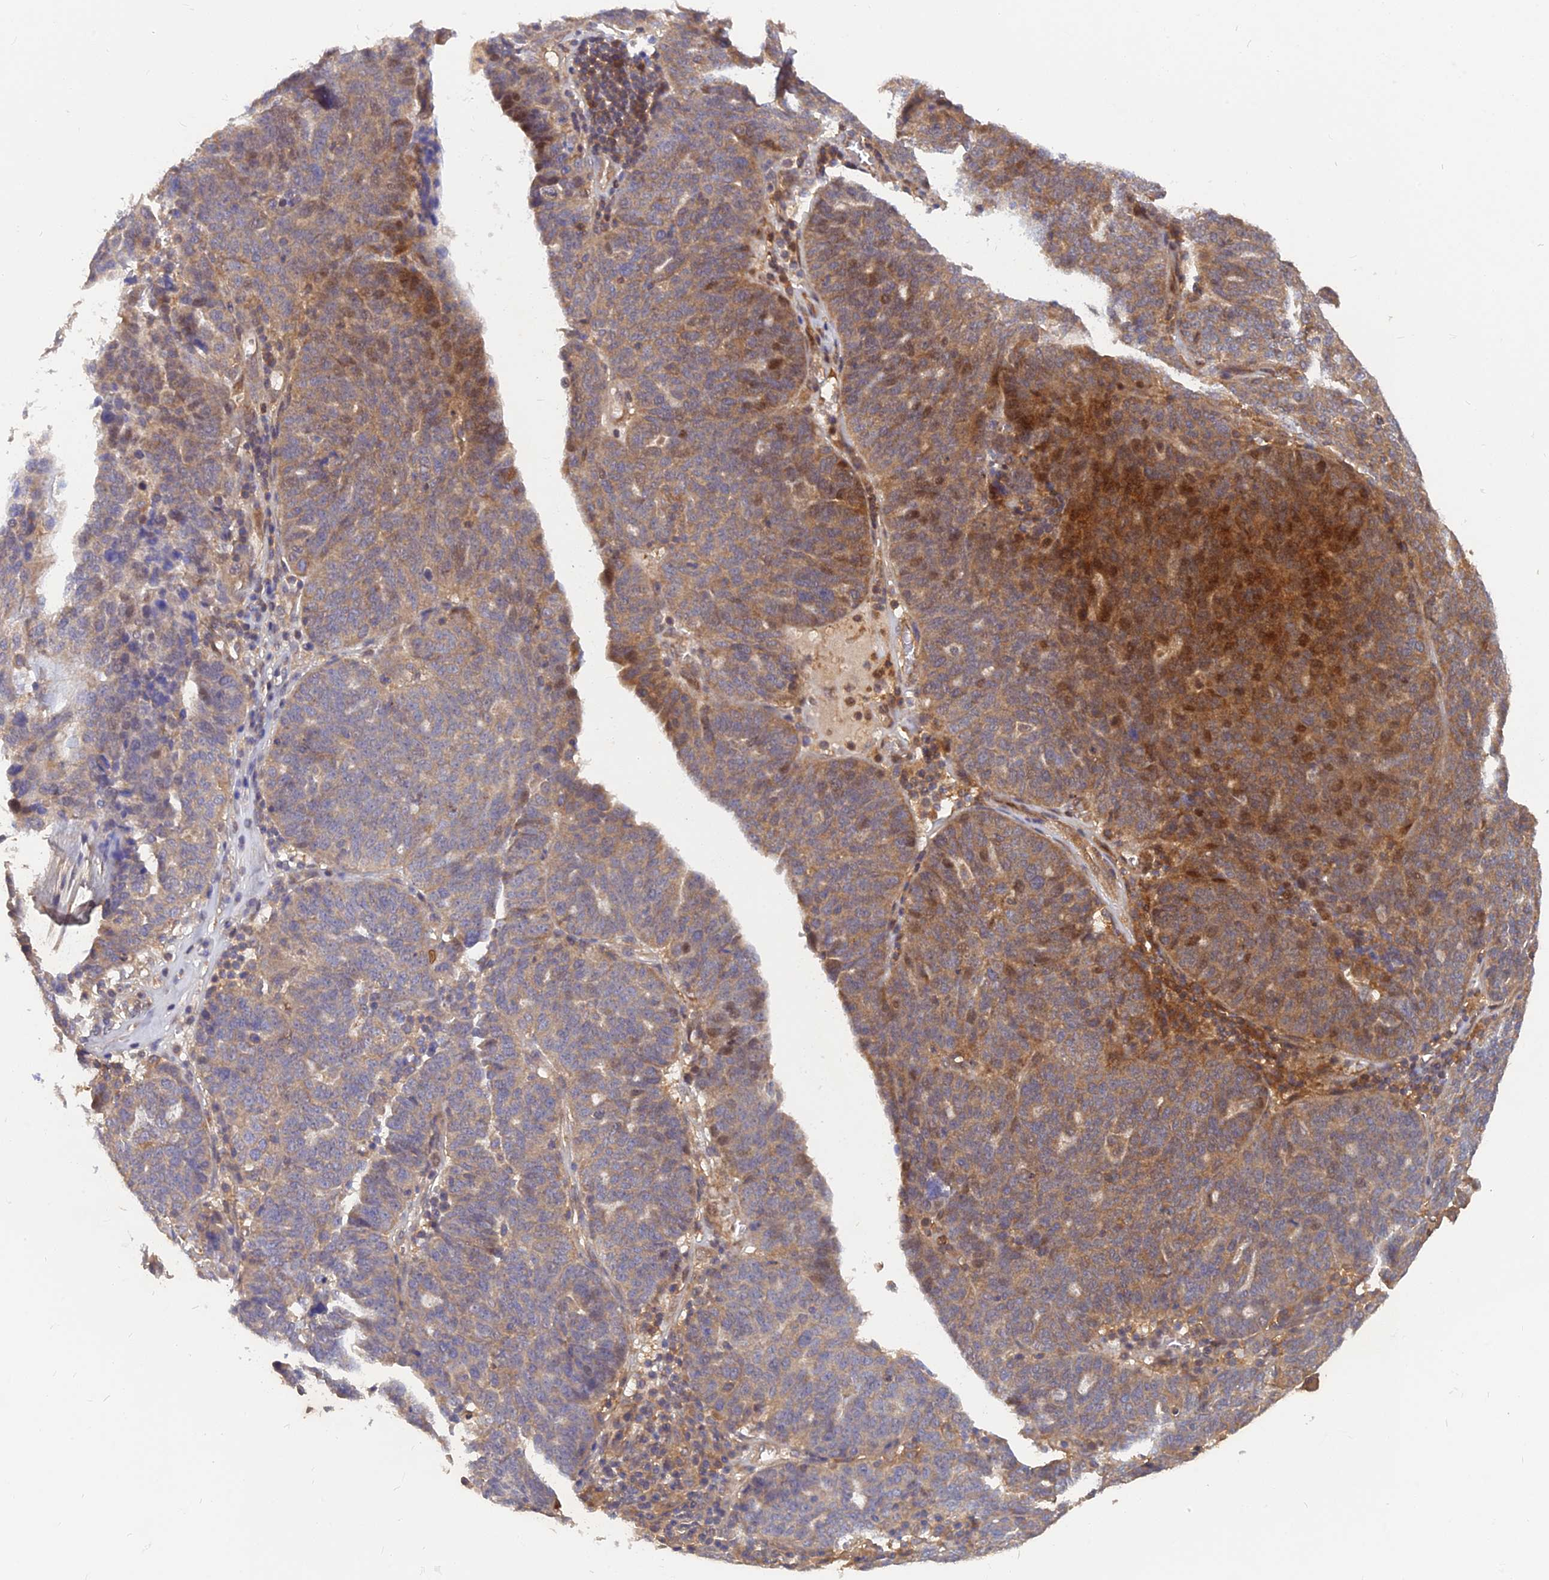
{"staining": {"intensity": "moderate", "quantity": "<25%", "location": "cytoplasmic/membranous,nuclear"}, "tissue": "ovarian cancer", "cell_type": "Tumor cells", "image_type": "cancer", "snomed": [{"axis": "morphology", "description": "Cystadenocarcinoma, serous, NOS"}, {"axis": "topography", "description": "Ovary"}], "caption": "Moderate cytoplasmic/membranous and nuclear positivity for a protein is present in about <25% of tumor cells of ovarian cancer (serous cystadenocarcinoma) using immunohistochemistry (IHC).", "gene": "ARL2BP", "patient": {"sex": "female", "age": 59}}